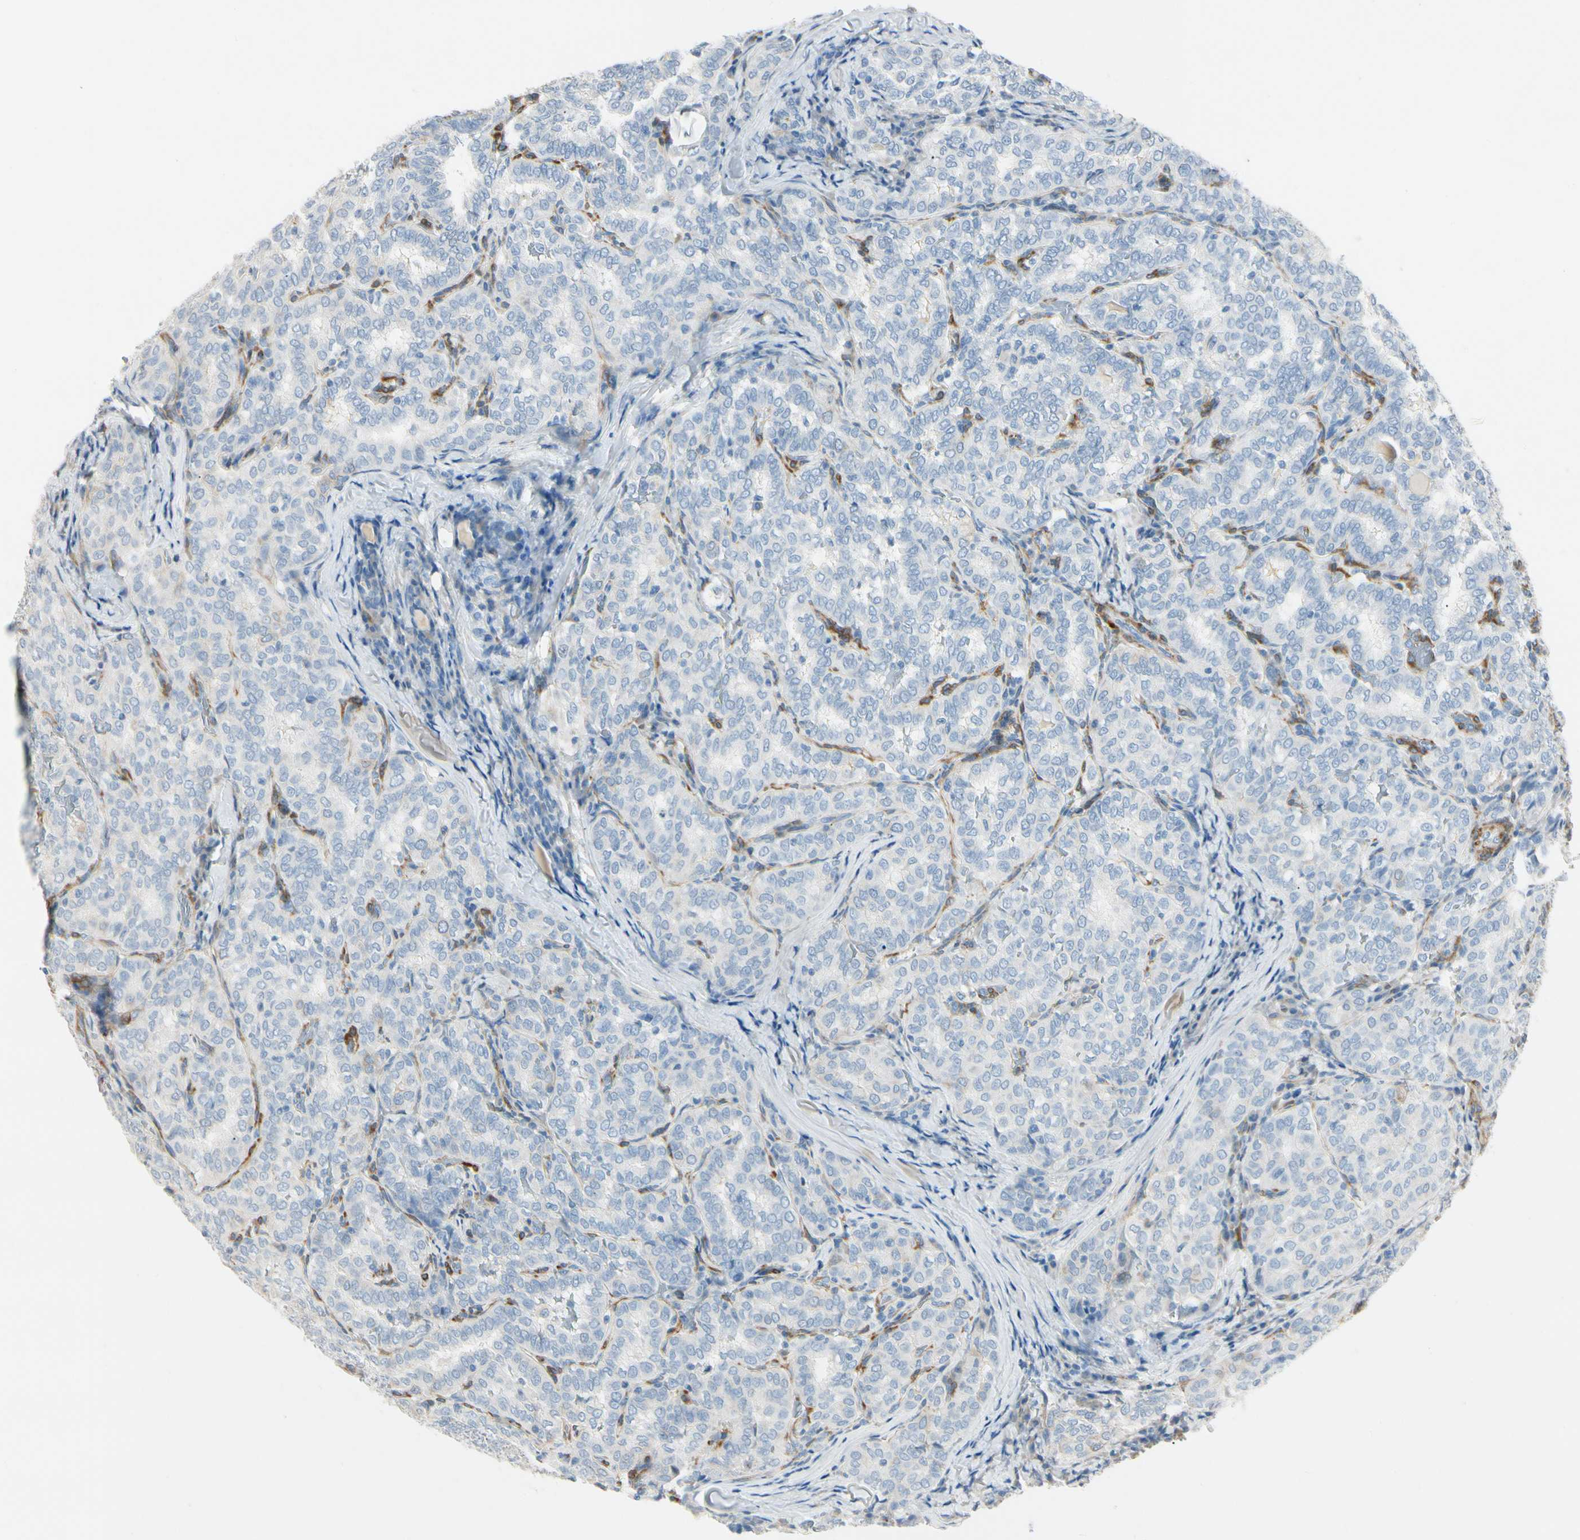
{"staining": {"intensity": "negative", "quantity": "none", "location": "none"}, "tissue": "thyroid cancer", "cell_type": "Tumor cells", "image_type": "cancer", "snomed": [{"axis": "morphology", "description": "Normal tissue, NOS"}, {"axis": "morphology", "description": "Papillary adenocarcinoma, NOS"}, {"axis": "topography", "description": "Thyroid gland"}], "caption": "There is no significant staining in tumor cells of thyroid cancer.", "gene": "AMPH", "patient": {"sex": "female", "age": 30}}